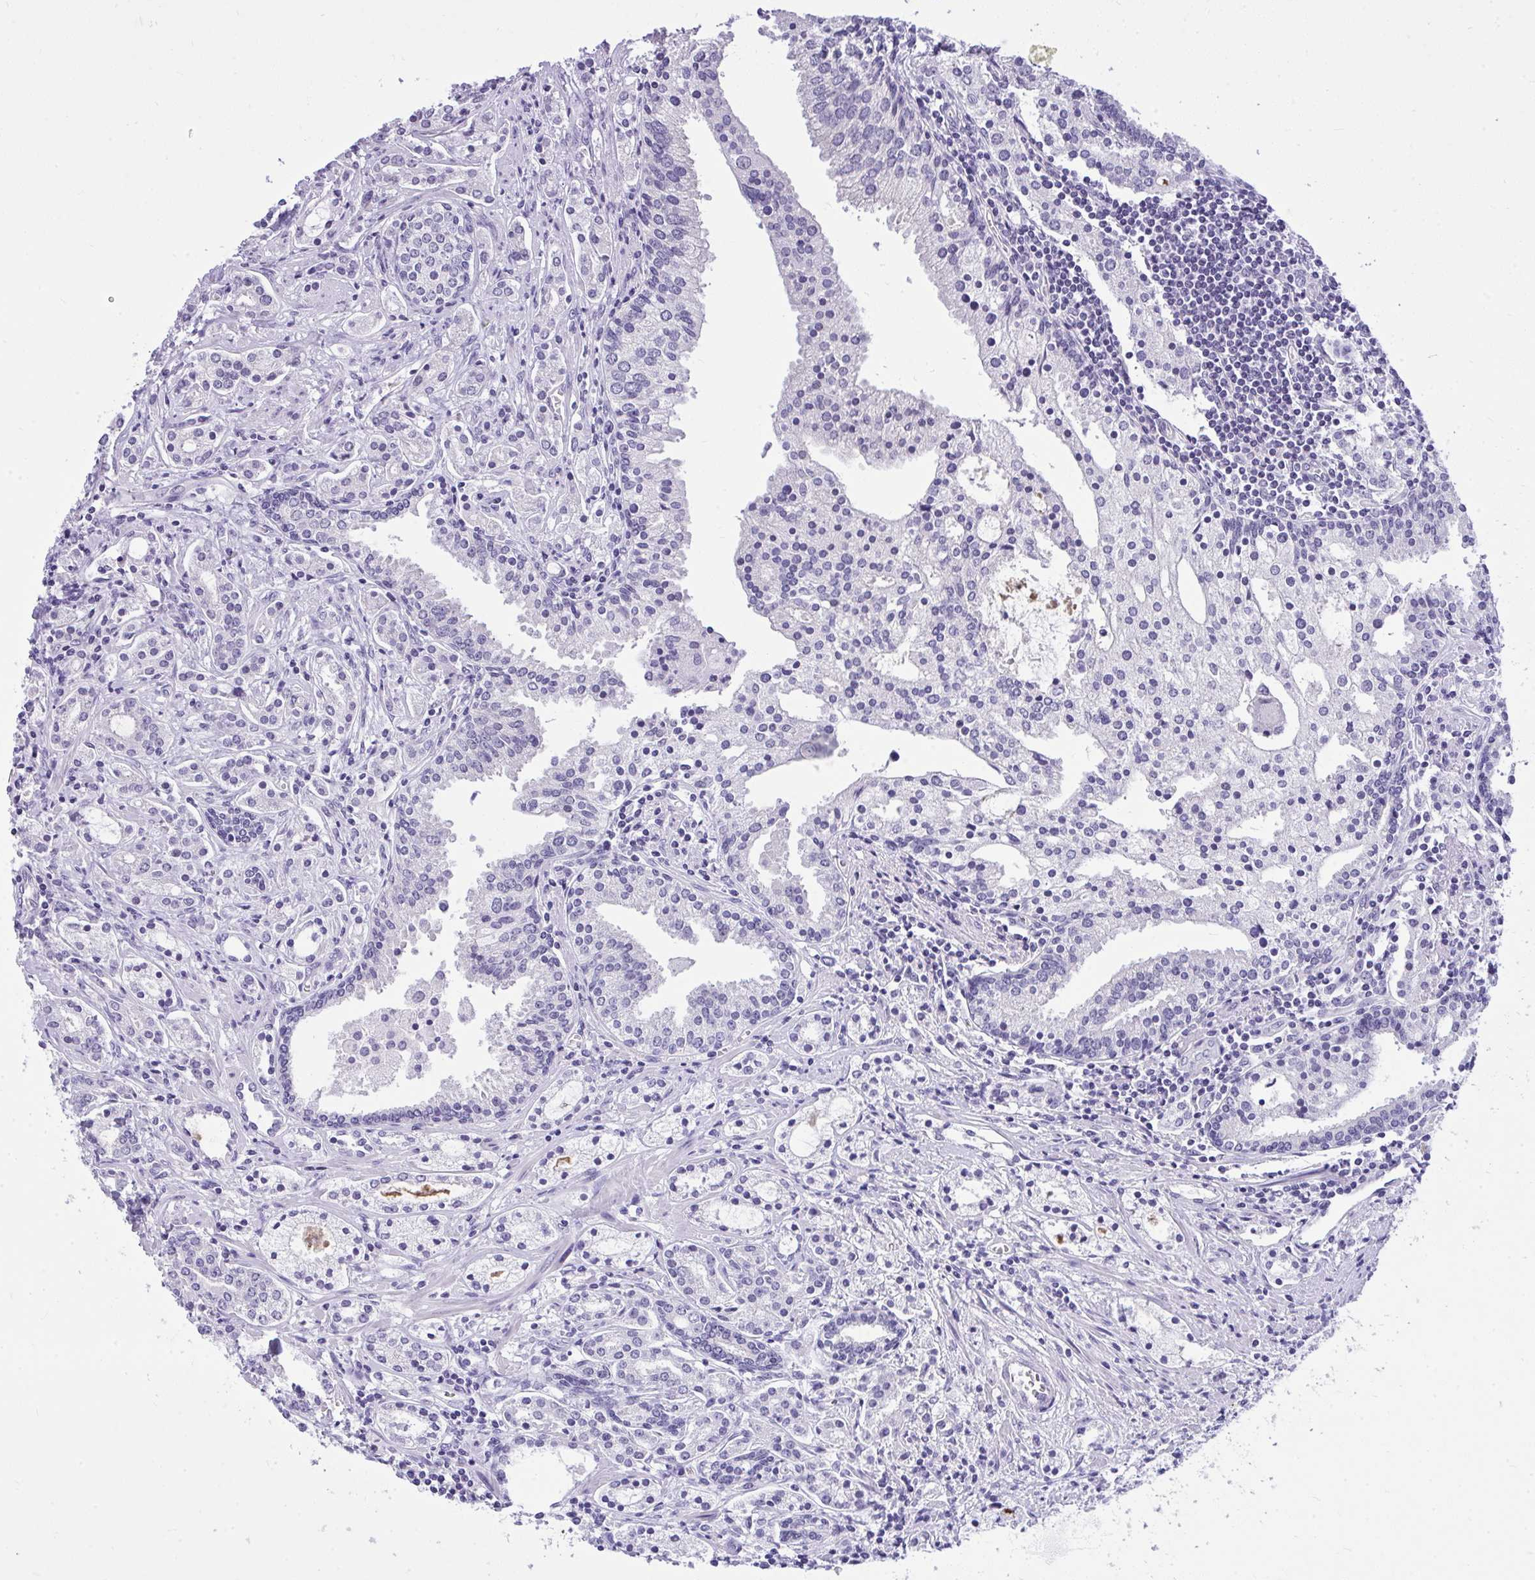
{"staining": {"intensity": "negative", "quantity": "none", "location": "none"}, "tissue": "prostate cancer", "cell_type": "Tumor cells", "image_type": "cancer", "snomed": [{"axis": "morphology", "description": "Adenocarcinoma, Medium grade"}, {"axis": "topography", "description": "Prostate"}], "caption": "High magnification brightfield microscopy of medium-grade adenocarcinoma (prostate) stained with DAB (3,3'-diaminobenzidine) (brown) and counterstained with hematoxylin (blue): tumor cells show no significant expression. (Brightfield microscopy of DAB (3,3'-diaminobenzidine) IHC at high magnification).", "gene": "PRM2", "patient": {"sex": "male", "age": 57}}